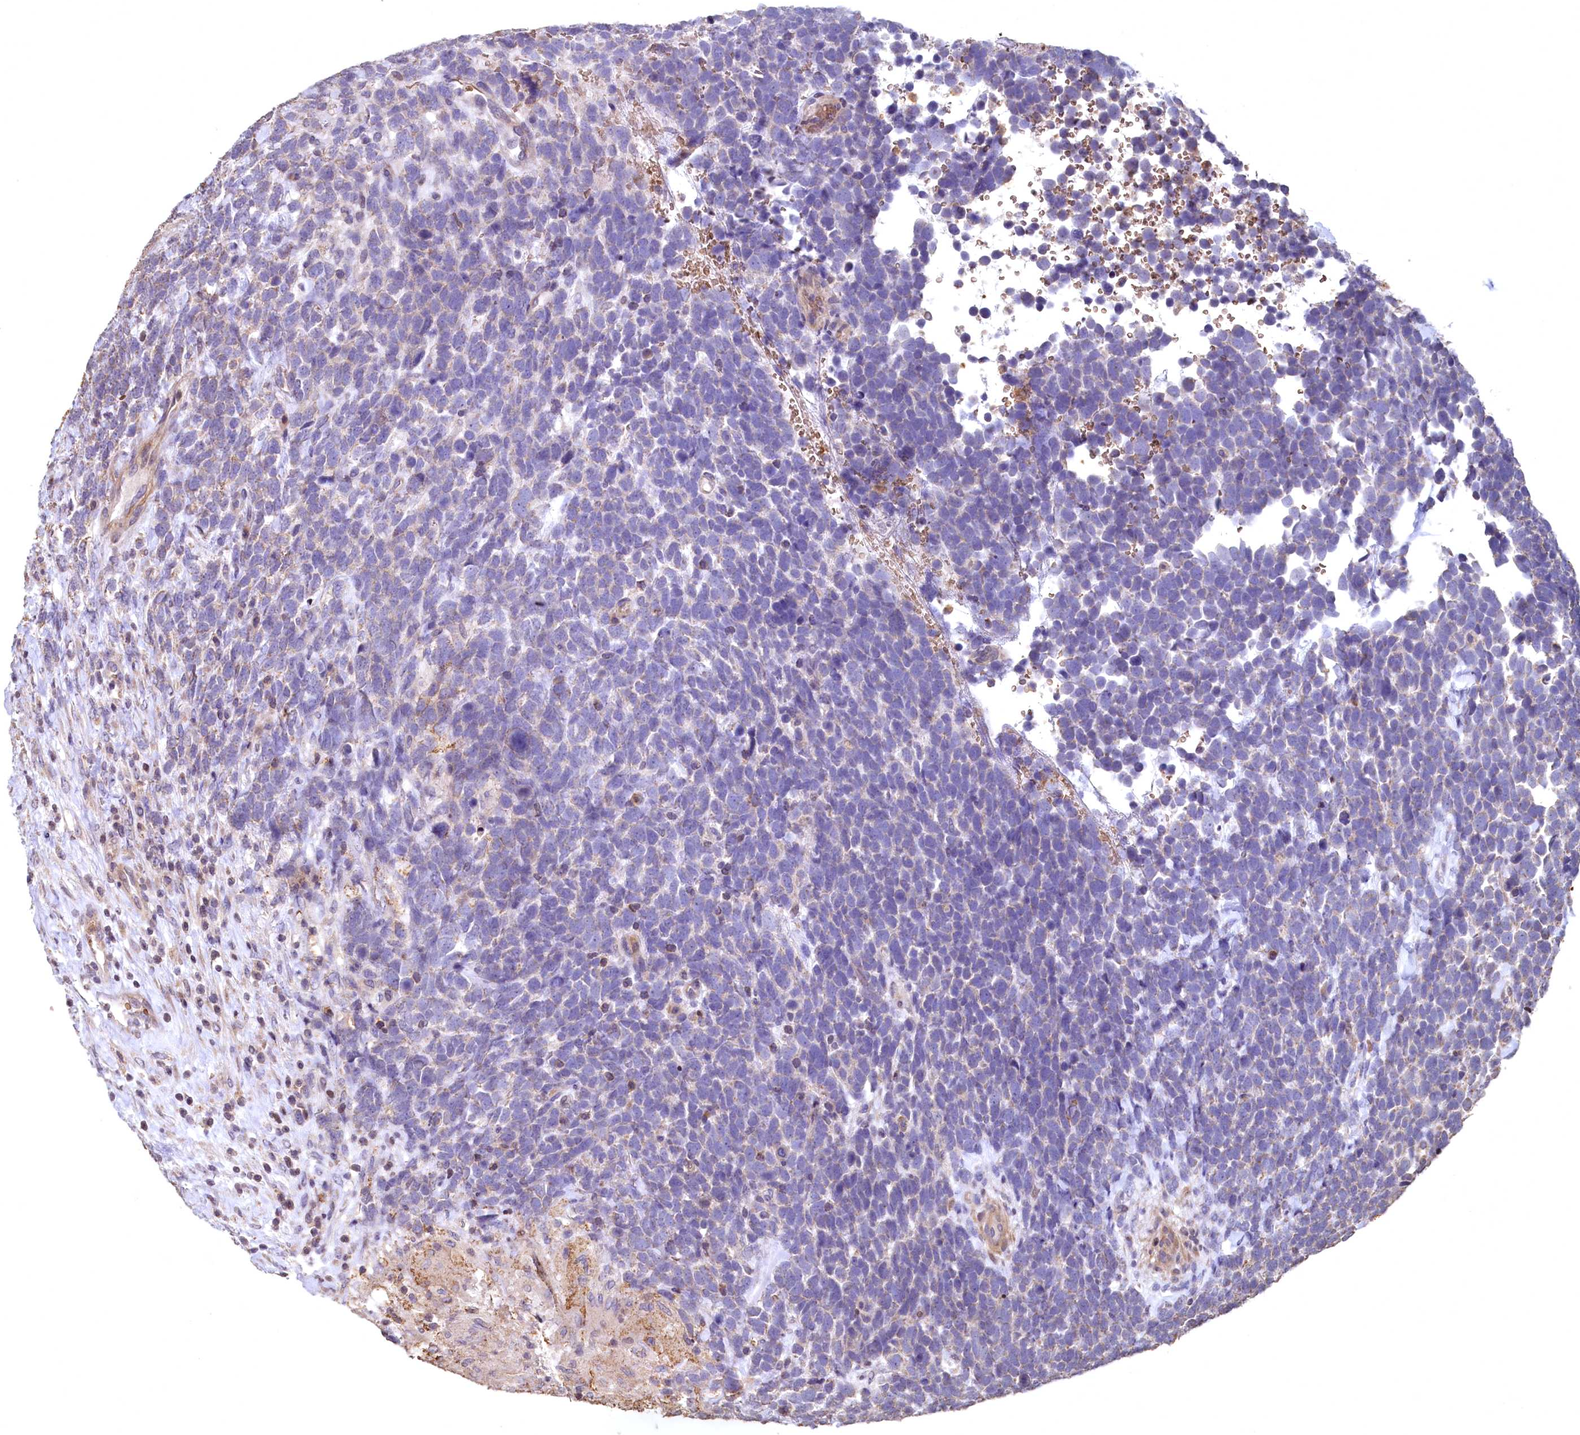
{"staining": {"intensity": "negative", "quantity": "none", "location": "none"}, "tissue": "urothelial cancer", "cell_type": "Tumor cells", "image_type": "cancer", "snomed": [{"axis": "morphology", "description": "Urothelial carcinoma, High grade"}, {"axis": "topography", "description": "Urinary bladder"}], "caption": "IHC histopathology image of human urothelial cancer stained for a protein (brown), which demonstrates no expression in tumor cells. (Brightfield microscopy of DAB immunohistochemistry at high magnification).", "gene": "SPTA1", "patient": {"sex": "female", "age": 82}}